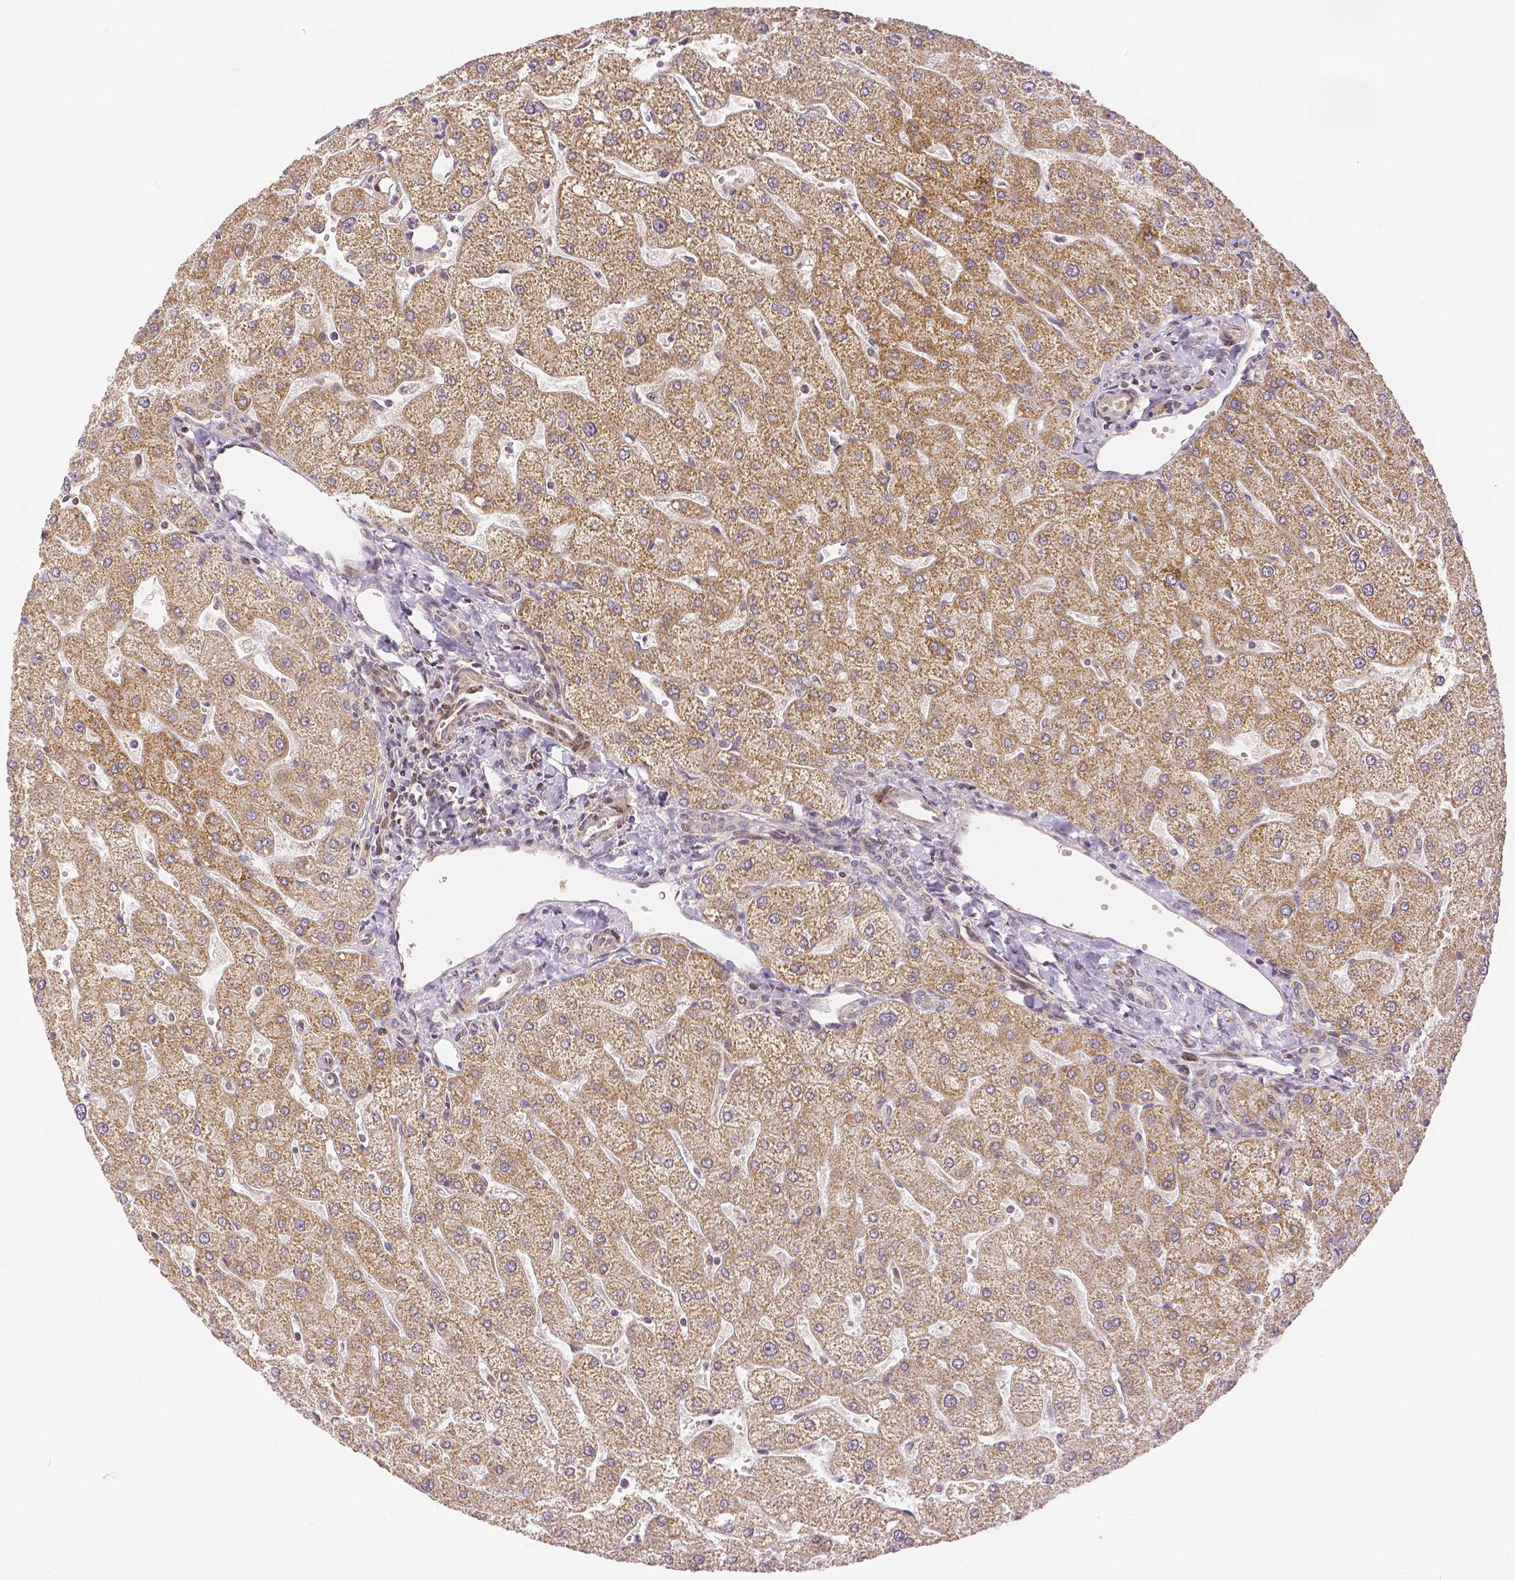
{"staining": {"intensity": "weak", "quantity": "<25%", "location": "nuclear"}, "tissue": "liver", "cell_type": "Cholangiocytes", "image_type": "normal", "snomed": [{"axis": "morphology", "description": "Normal tissue, NOS"}, {"axis": "topography", "description": "Liver"}], "caption": "Immunohistochemistry histopathology image of unremarkable liver: liver stained with DAB (3,3'-diaminobenzidine) exhibits no significant protein staining in cholangiocytes. The staining was performed using DAB to visualize the protein expression in brown, while the nuclei were stained in blue with hematoxylin (Magnification: 20x).", "gene": "RHOT1", "patient": {"sex": "male", "age": 67}}